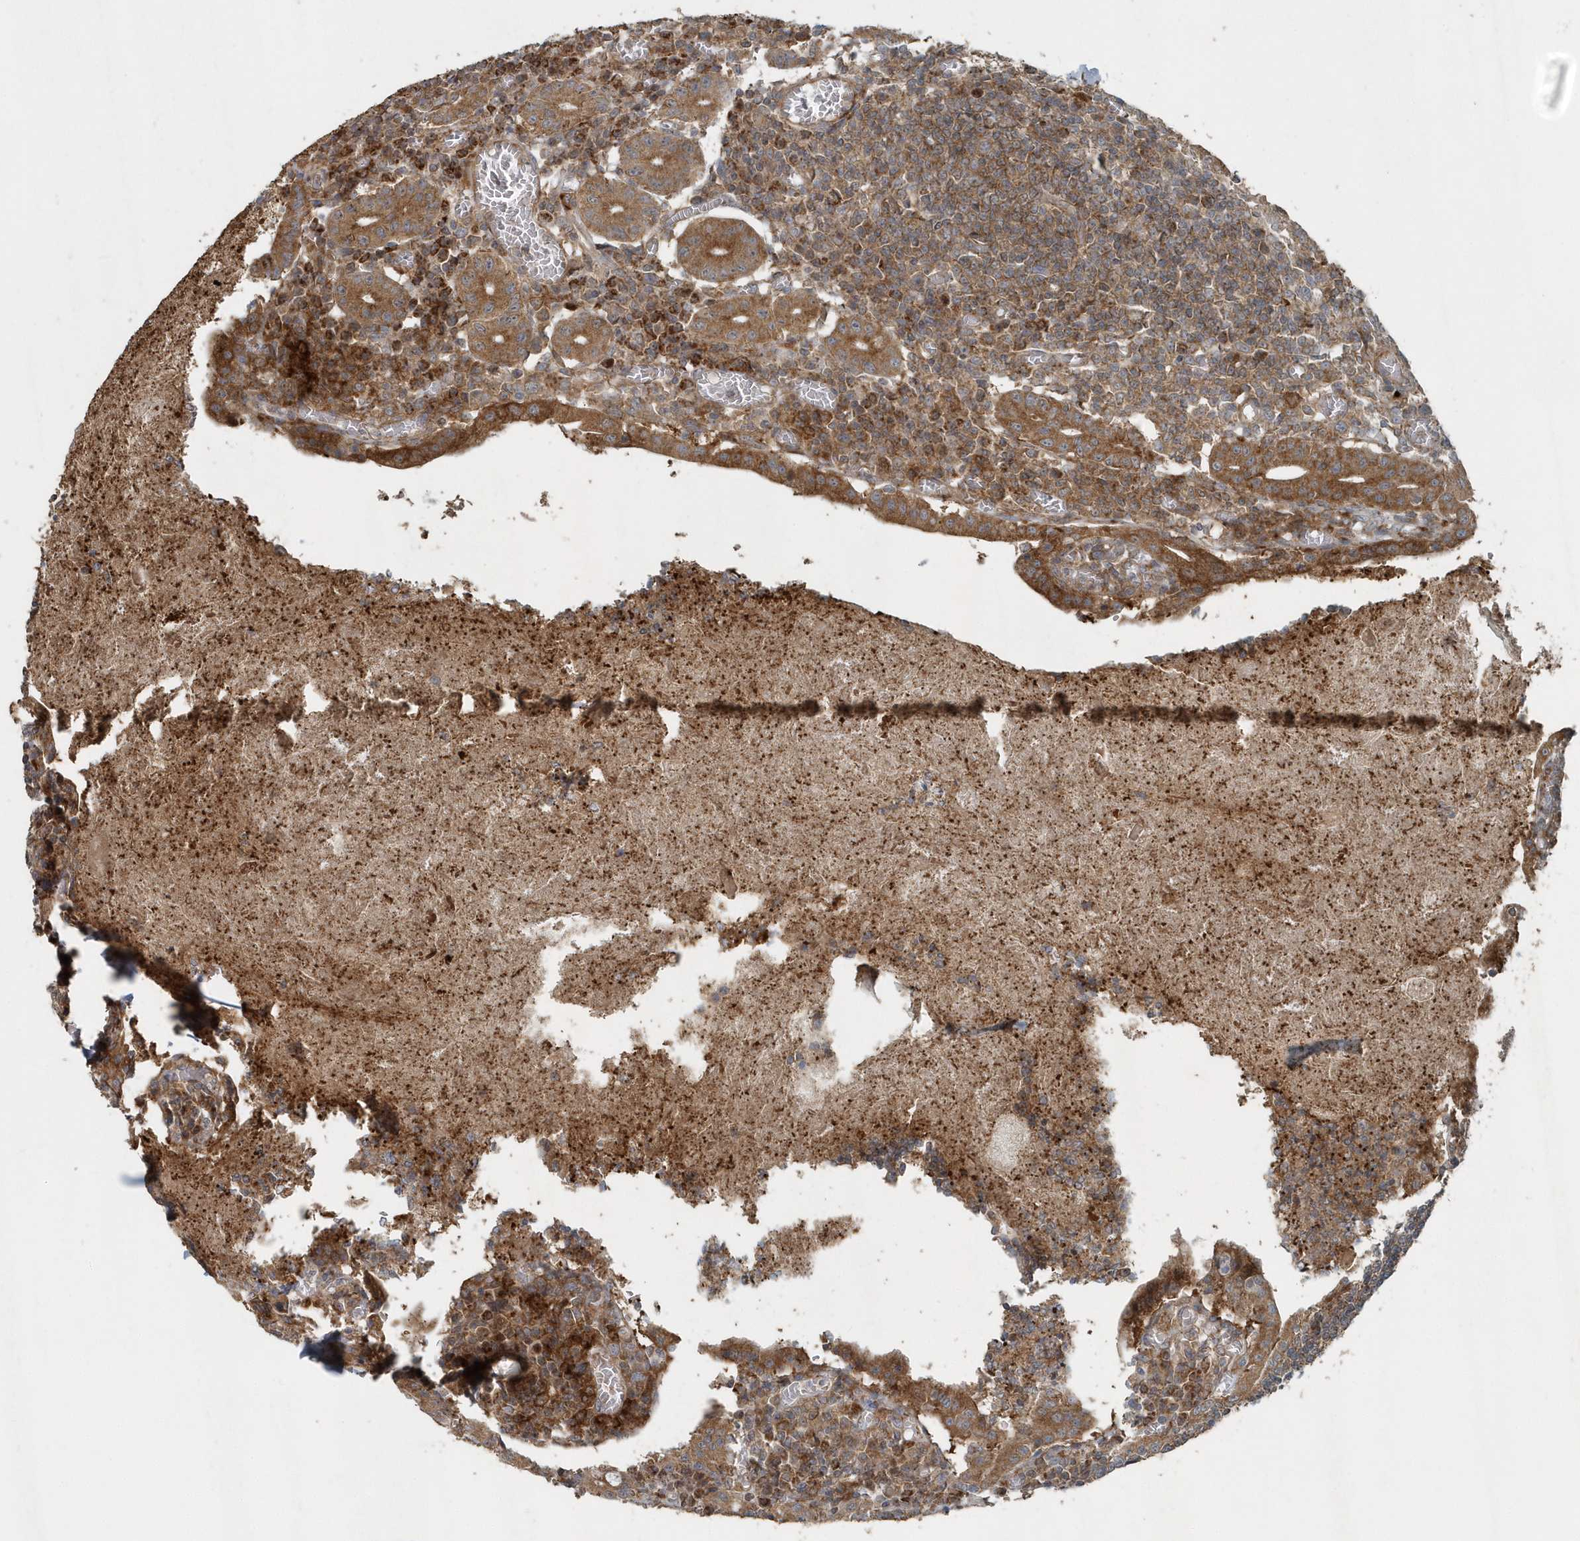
{"staining": {"intensity": "strong", "quantity": ">75%", "location": "cytoplasmic/membranous"}, "tissue": "small intestine", "cell_type": "Glandular cells", "image_type": "normal", "snomed": [{"axis": "morphology", "description": "Normal tissue, NOS"}, {"axis": "morphology", "description": "Cystadenocarcinoma, serous, Metastatic site"}, {"axis": "topography", "description": "Small intestine"}], "caption": "Protein expression analysis of benign small intestine displays strong cytoplasmic/membranous staining in approximately >75% of glandular cells.", "gene": "MMUT", "patient": {"sex": "female", "age": 61}}